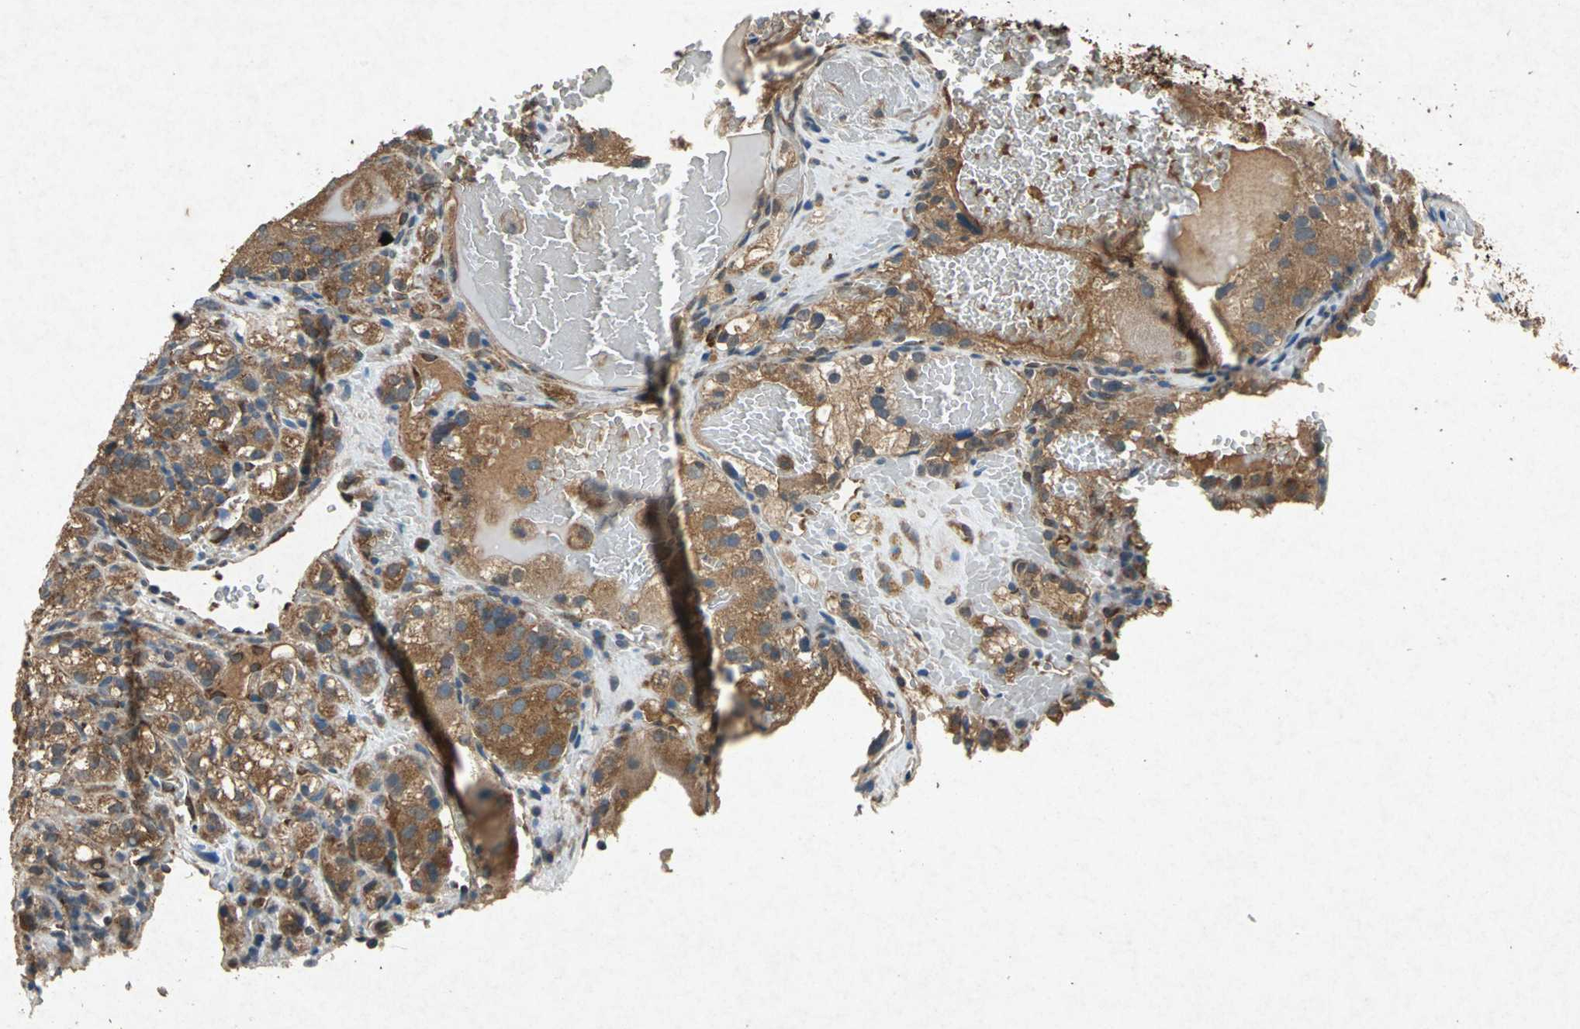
{"staining": {"intensity": "moderate", "quantity": ">75%", "location": "cytoplasmic/membranous"}, "tissue": "renal cancer", "cell_type": "Tumor cells", "image_type": "cancer", "snomed": [{"axis": "morphology", "description": "Normal tissue, NOS"}, {"axis": "morphology", "description": "Adenocarcinoma, NOS"}, {"axis": "topography", "description": "Kidney"}], "caption": "Tumor cells reveal medium levels of moderate cytoplasmic/membranous staining in about >75% of cells in human adenocarcinoma (renal). The staining was performed using DAB (3,3'-diaminobenzidine), with brown indicating positive protein expression. Nuclei are stained blue with hematoxylin.", "gene": "HSP90AB1", "patient": {"sex": "male", "age": 61}}